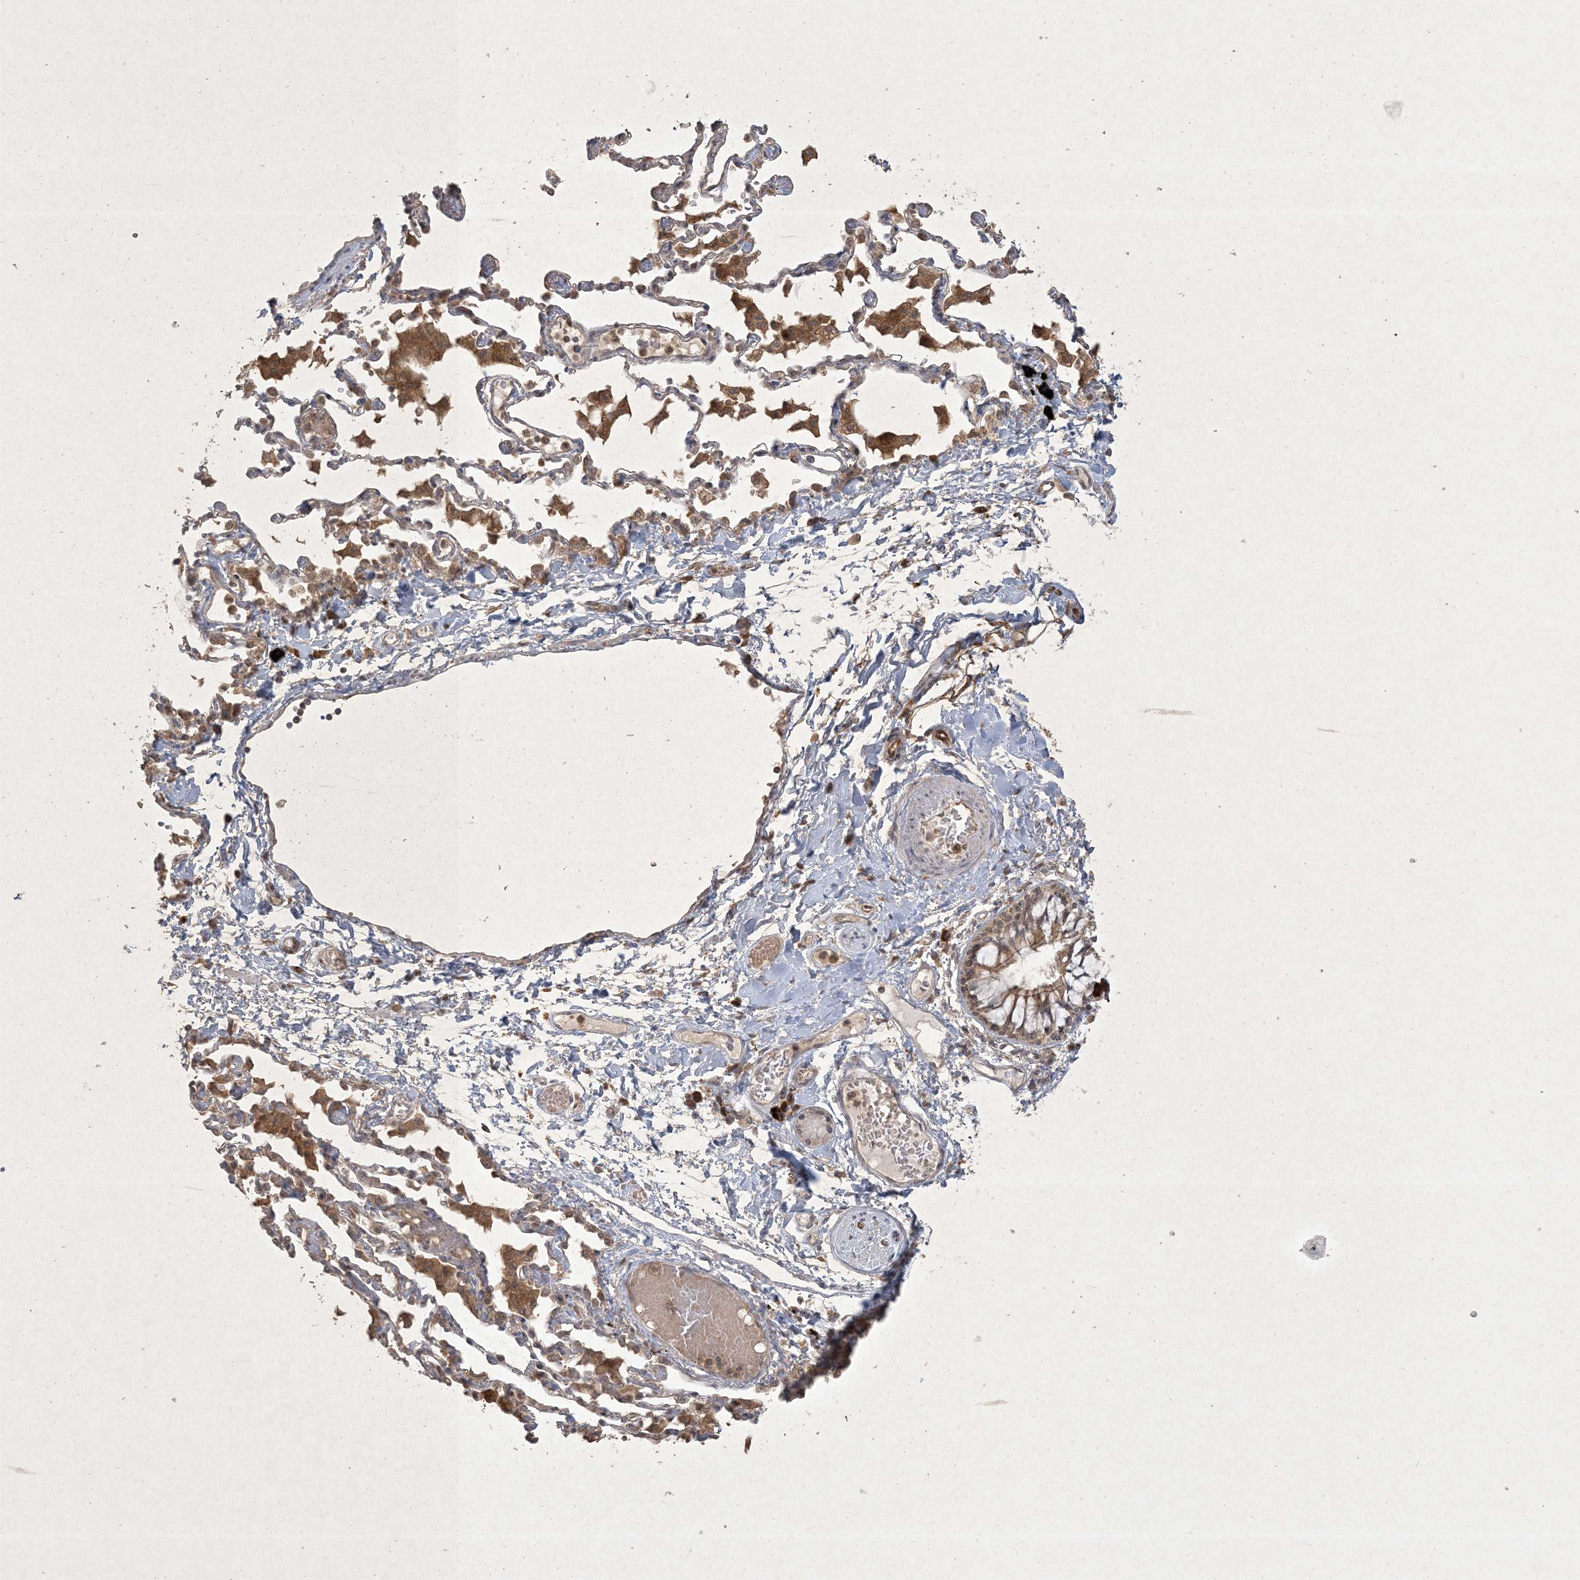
{"staining": {"intensity": "weak", "quantity": "25%-75%", "location": "cytoplasmic/membranous"}, "tissue": "soft tissue", "cell_type": "Fibroblasts", "image_type": "normal", "snomed": [{"axis": "morphology", "description": "Normal tissue, NOS"}, {"axis": "topography", "description": "Cartilage tissue"}, {"axis": "topography", "description": "Bronchus"}, {"axis": "topography", "description": "Lung"}, {"axis": "topography", "description": "Peripheral nerve tissue"}], "caption": "Brown immunohistochemical staining in normal soft tissue reveals weak cytoplasmic/membranous positivity in about 25%-75% of fibroblasts.", "gene": "NRBP2", "patient": {"sex": "female", "age": 49}}